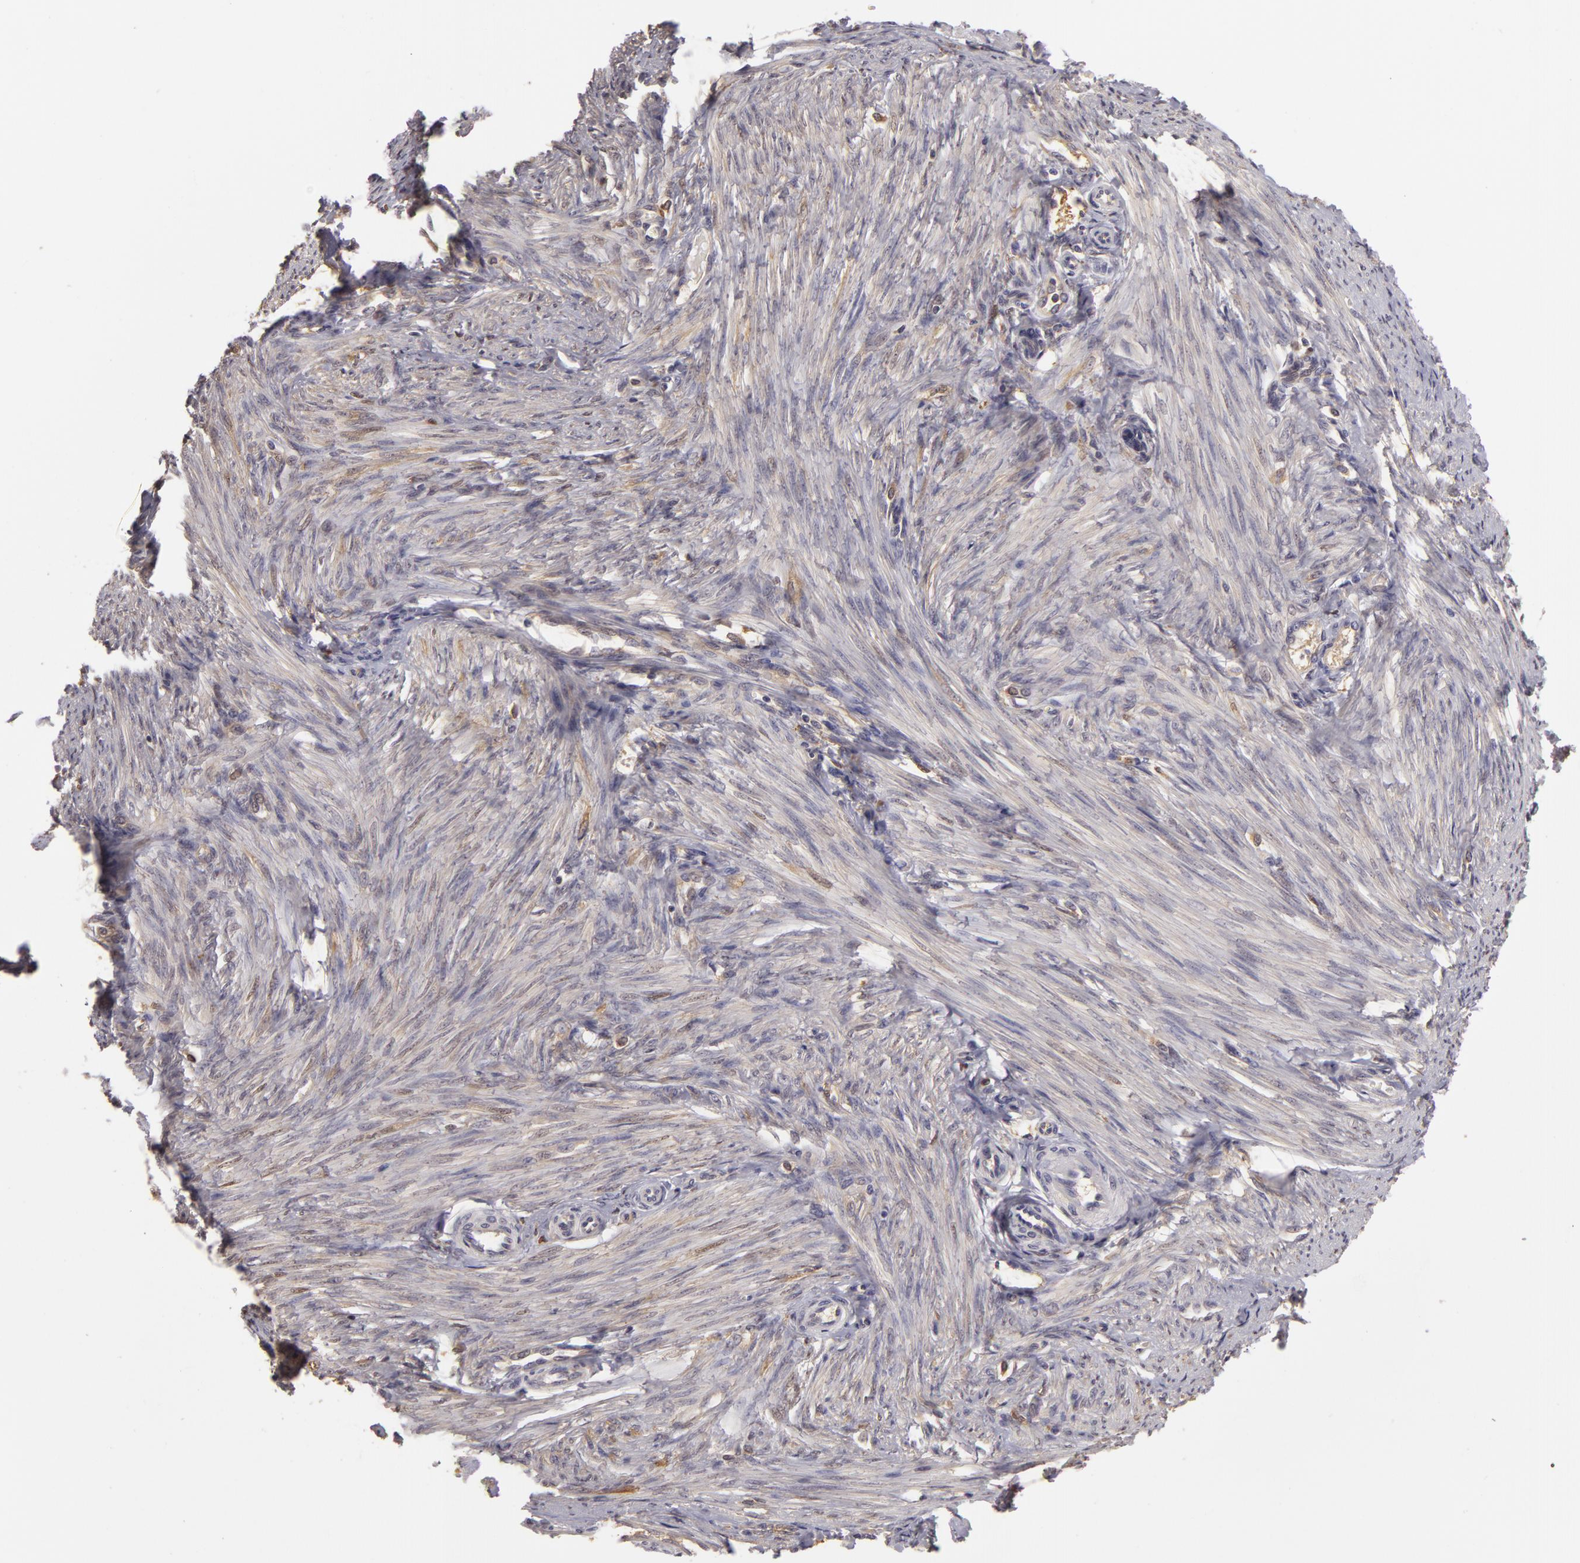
{"staining": {"intensity": "negative", "quantity": "none", "location": "none"}, "tissue": "endometrial cancer", "cell_type": "Tumor cells", "image_type": "cancer", "snomed": [{"axis": "morphology", "description": "Adenocarcinoma, NOS"}, {"axis": "topography", "description": "Endometrium"}], "caption": "DAB (3,3'-diaminobenzidine) immunohistochemical staining of endometrial cancer (adenocarcinoma) reveals no significant staining in tumor cells. (Brightfield microscopy of DAB immunohistochemistry (IHC) at high magnification).", "gene": "GNPDA1", "patient": {"sex": "female", "age": 63}}